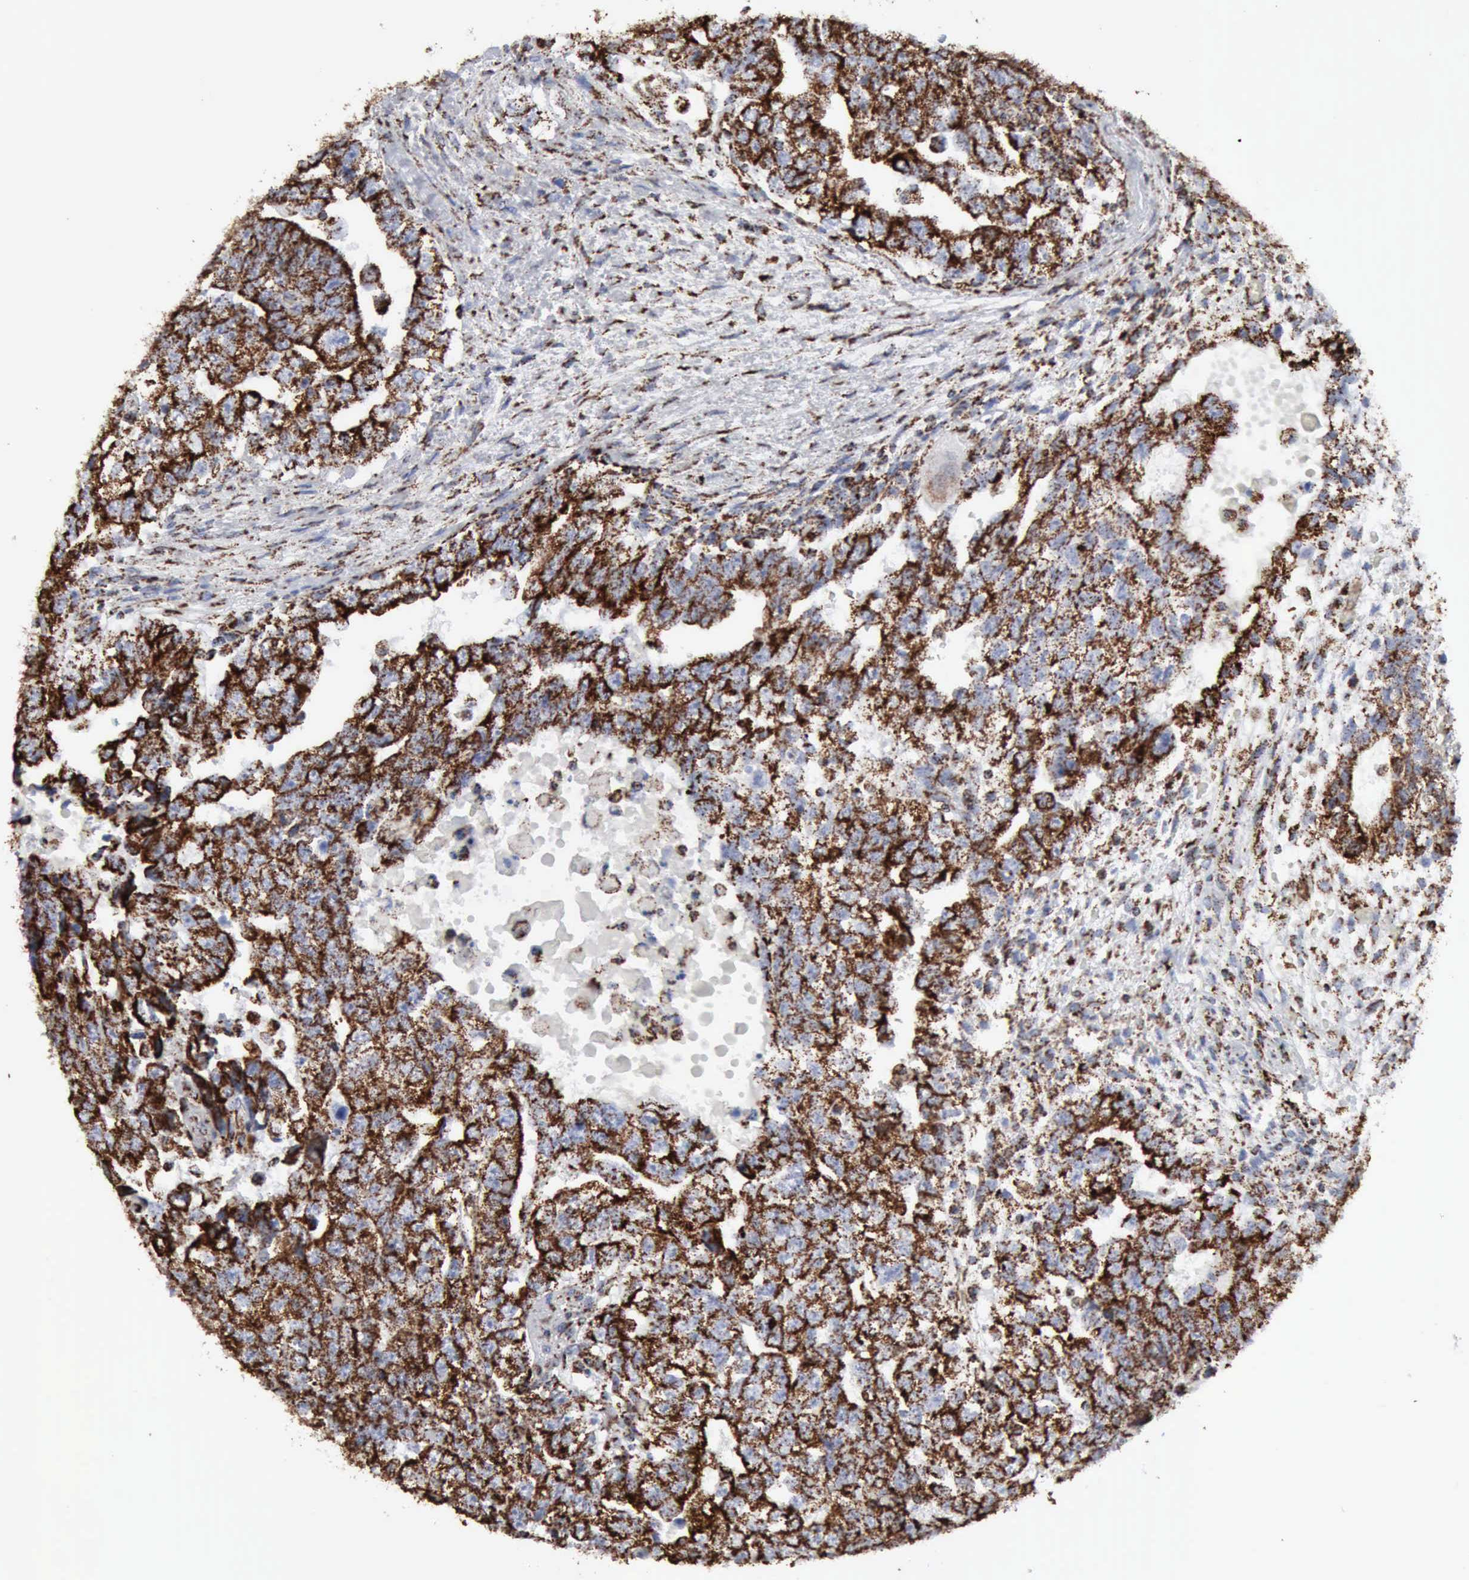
{"staining": {"intensity": "strong", "quantity": ">75%", "location": "cytoplasmic/membranous"}, "tissue": "testis cancer", "cell_type": "Tumor cells", "image_type": "cancer", "snomed": [{"axis": "morphology", "description": "Carcinoma, Embryonal, NOS"}, {"axis": "topography", "description": "Testis"}], "caption": "Immunohistochemistry staining of testis cancer (embryonal carcinoma), which displays high levels of strong cytoplasmic/membranous expression in approximately >75% of tumor cells indicating strong cytoplasmic/membranous protein expression. The staining was performed using DAB (brown) for protein detection and nuclei were counterstained in hematoxylin (blue).", "gene": "ACO2", "patient": {"sex": "male", "age": 36}}